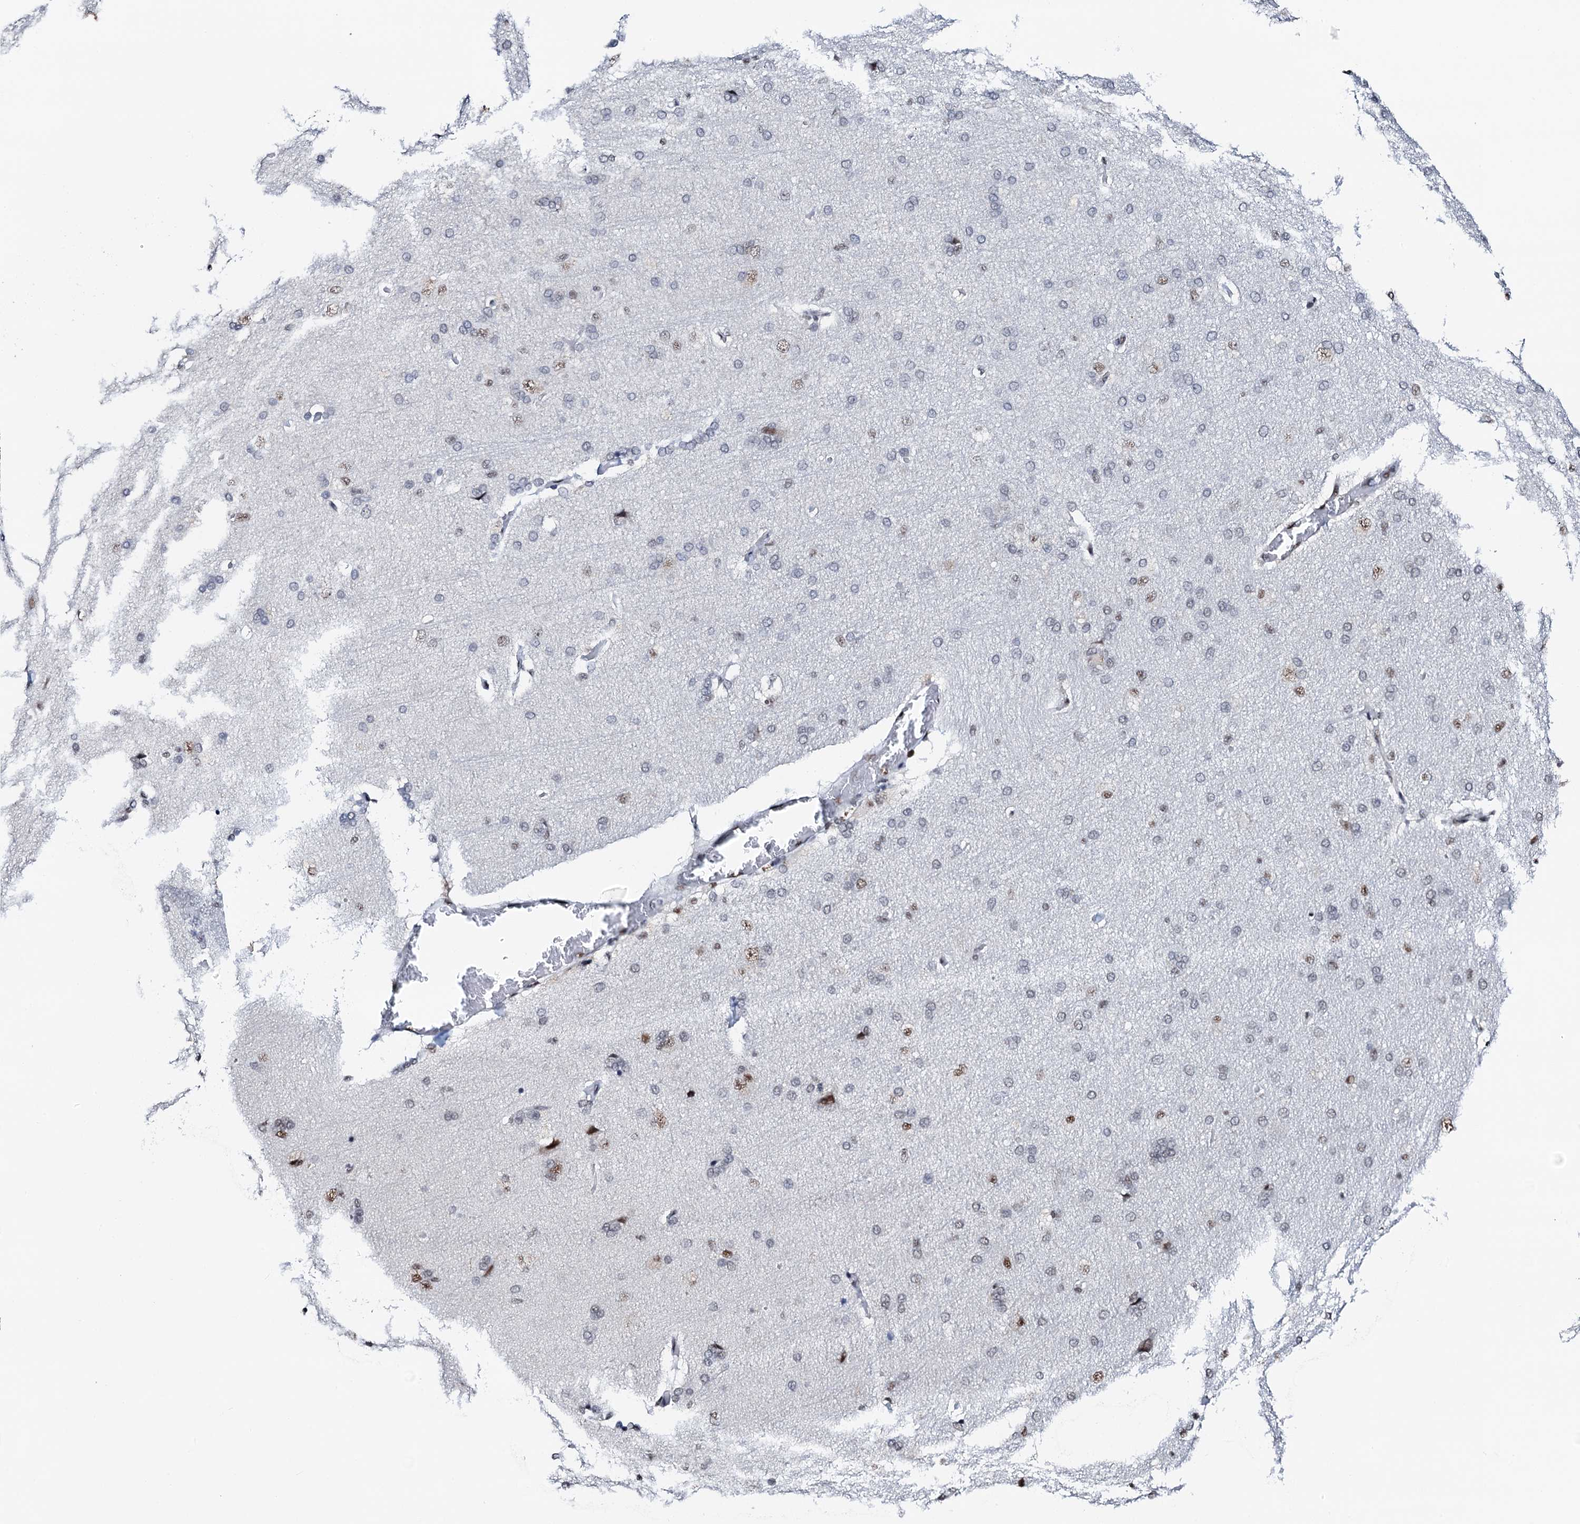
{"staining": {"intensity": "strong", "quantity": ">75%", "location": "nuclear"}, "tissue": "cerebral cortex", "cell_type": "Endothelial cells", "image_type": "normal", "snomed": [{"axis": "morphology", "description": "Normal tissue, NOS"}, {"axis": "topography", "description": "Cerebral cortex"}], "caption": "Brown immunohistochemical staining in unremarkable cerebral cortex displays strong nuclear positivity in approximately >75% of endothelial cells.", "gene": "NKAPD1", "patient": {"sex": "male", "age": 62}}